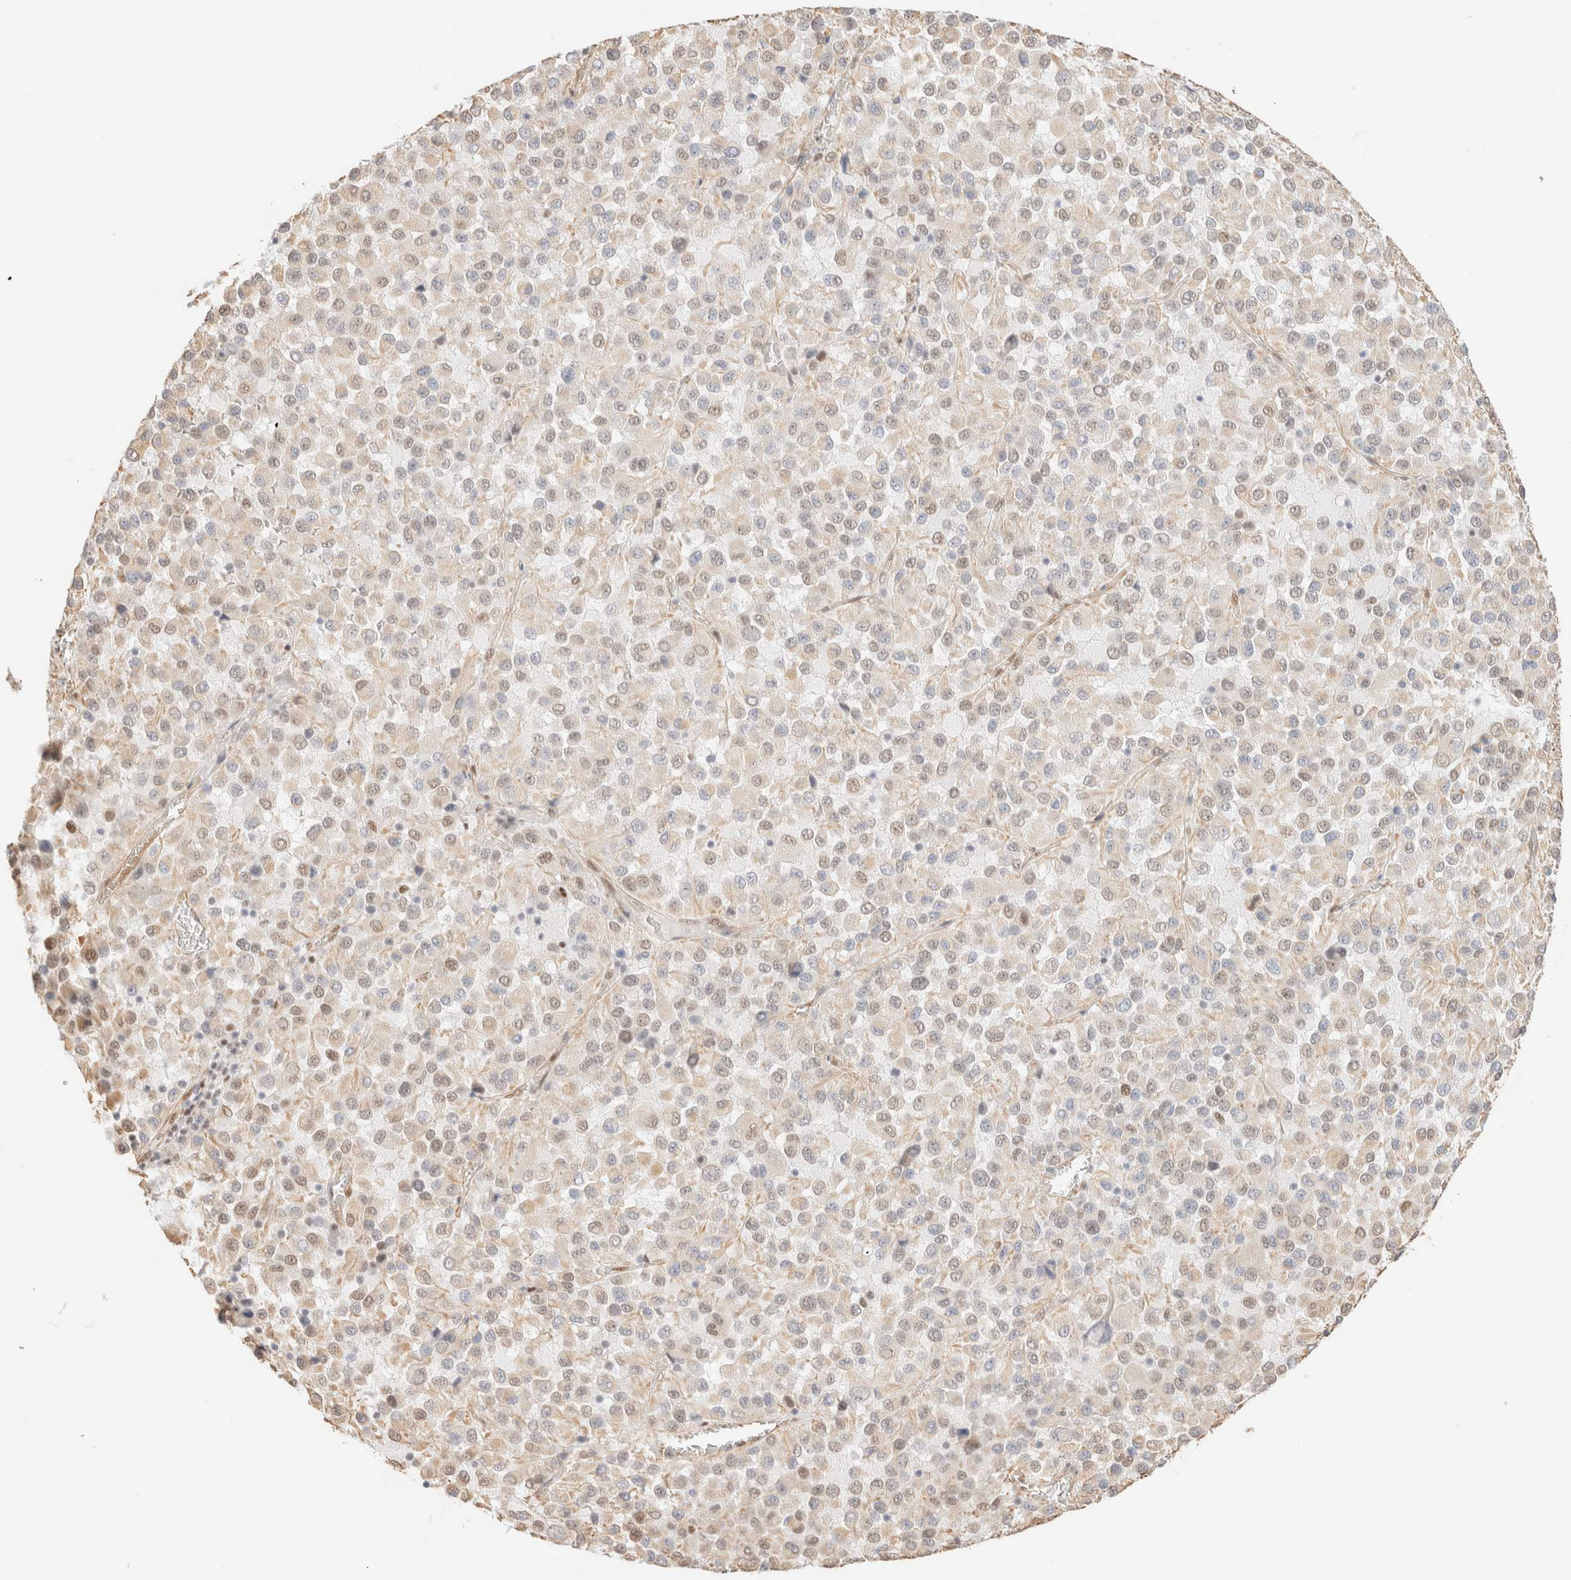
{"staining": {"intensity": "weak", "quantity": "25%-75%", "location": "cytoplasmic/membranous,nuclear"}, "tissue": "melanoma", "cell_type": "Tumor cells", "image_type": "cancer", "snomed": [{"axis": "morphology", "description": "Malignant melanoma, Metastatic site"}, {"axis": "topography", "description": "Lung"}], "caption": "IHC (DAB (3,3'-diaminobenzidine)) staining of human malignant melanoma (metastatic site) shows weak cytoplasmic/membranous and nuclear protein positivity in approximately 25%-75% of tumor cells.", "gene": "ARID5A", "patient": {"sex": "male", "age": 64}}